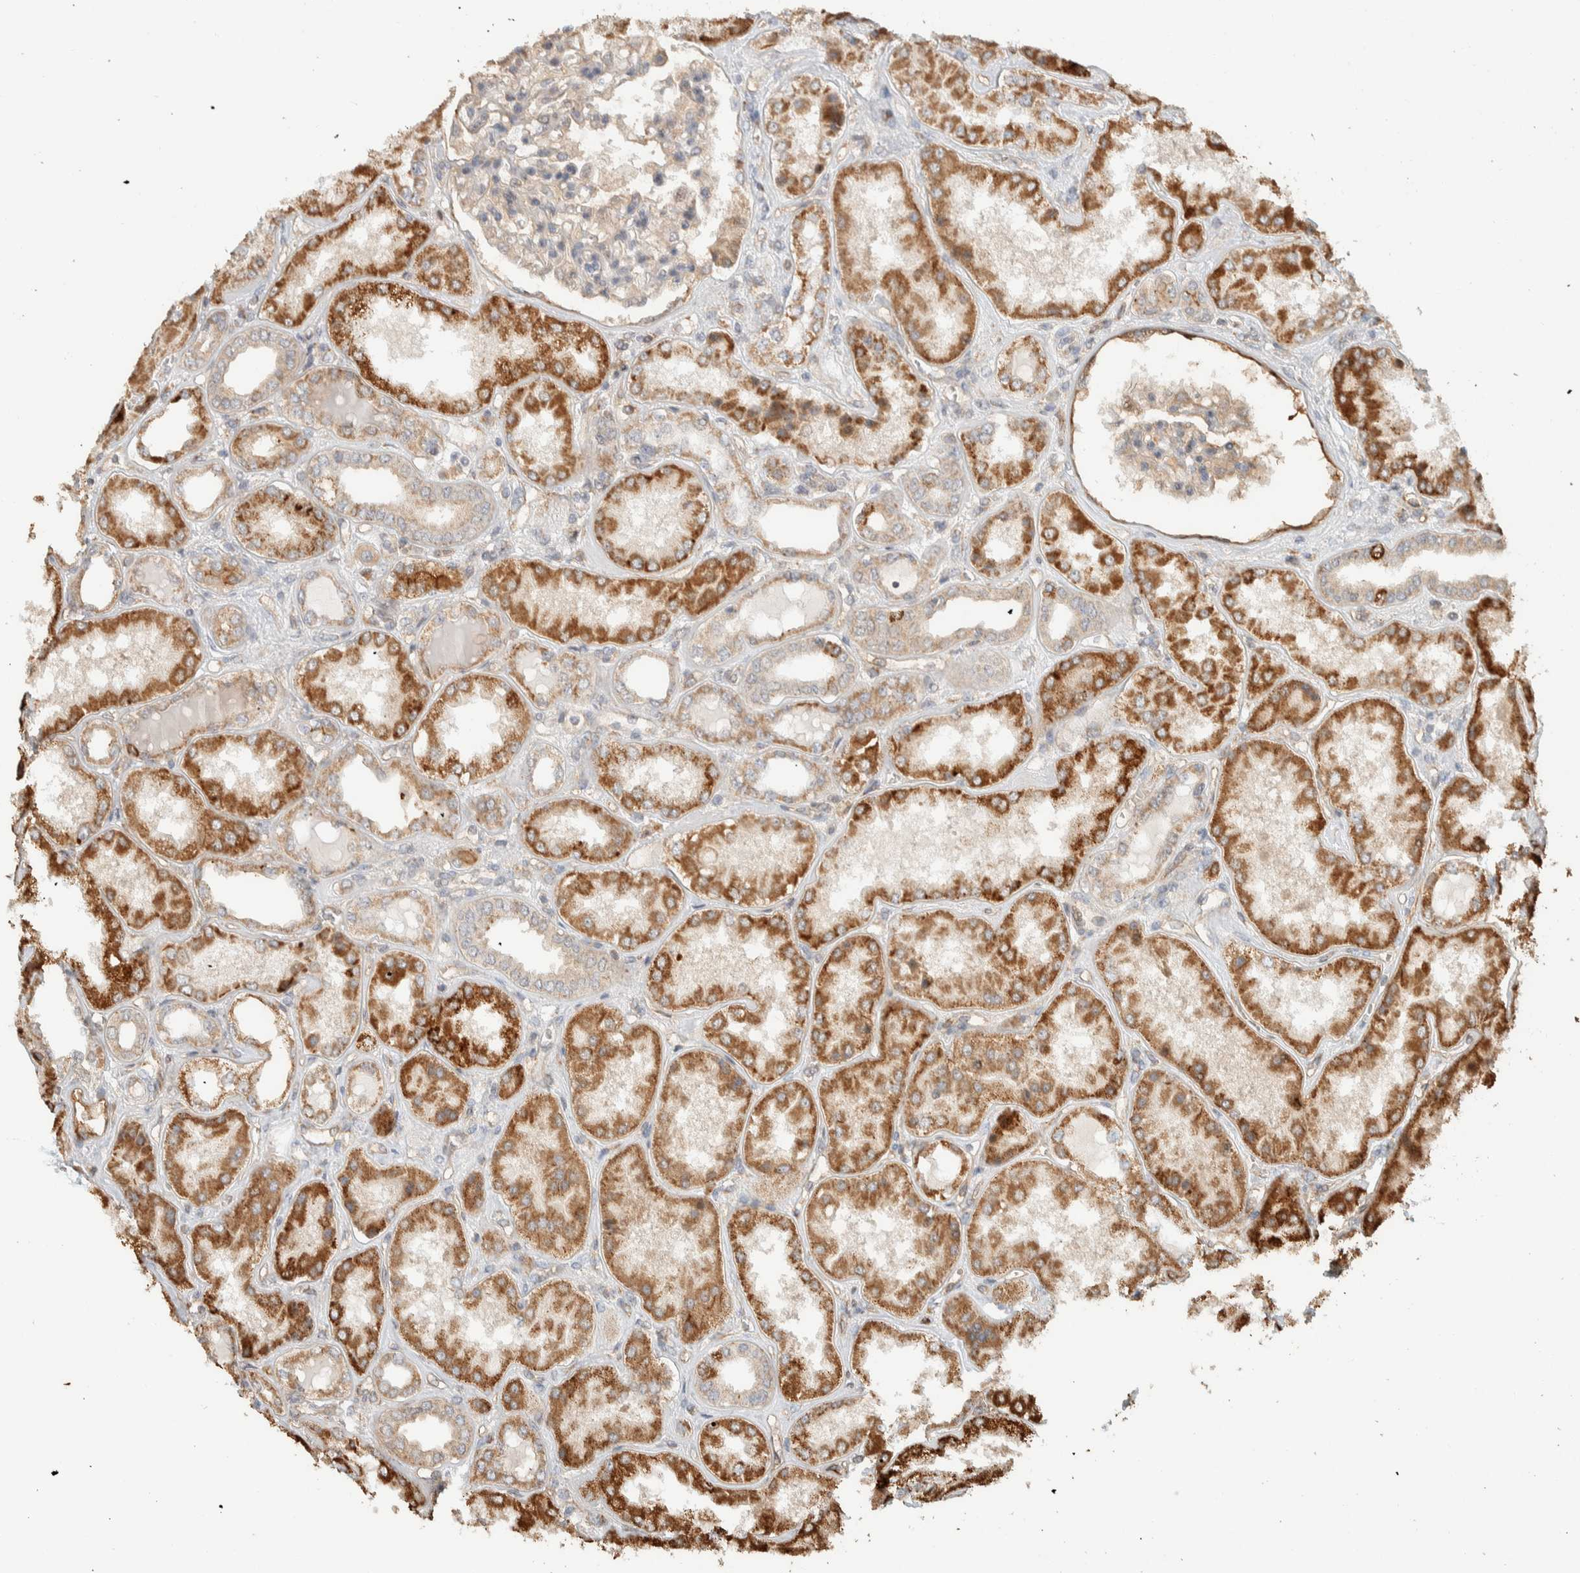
{"staining": {"intensity": "weak", "quantity": "<25%", "location": "cytoplasmic/membranous"}, "tissue": "kidney", "cell_type": "Cells in glomeruli", "image_type": "normal", "snomed": [{"axis": "morphology", "description": "Normal tissue, NOS"}, {"axis": "topography", "description": "Kidney"}], "caption": "DAB (3,3'-diaminobenzidine) immunohistochemical staining of unremarkable kidney exhibits no significant staining in cells in glomeruli. (DAB (3,3'-diaminobenzidine) immunohistochemistry (IHC), high magnification).", "gene": "KIF9", "patient": {"sex": "female", "age": 56}}